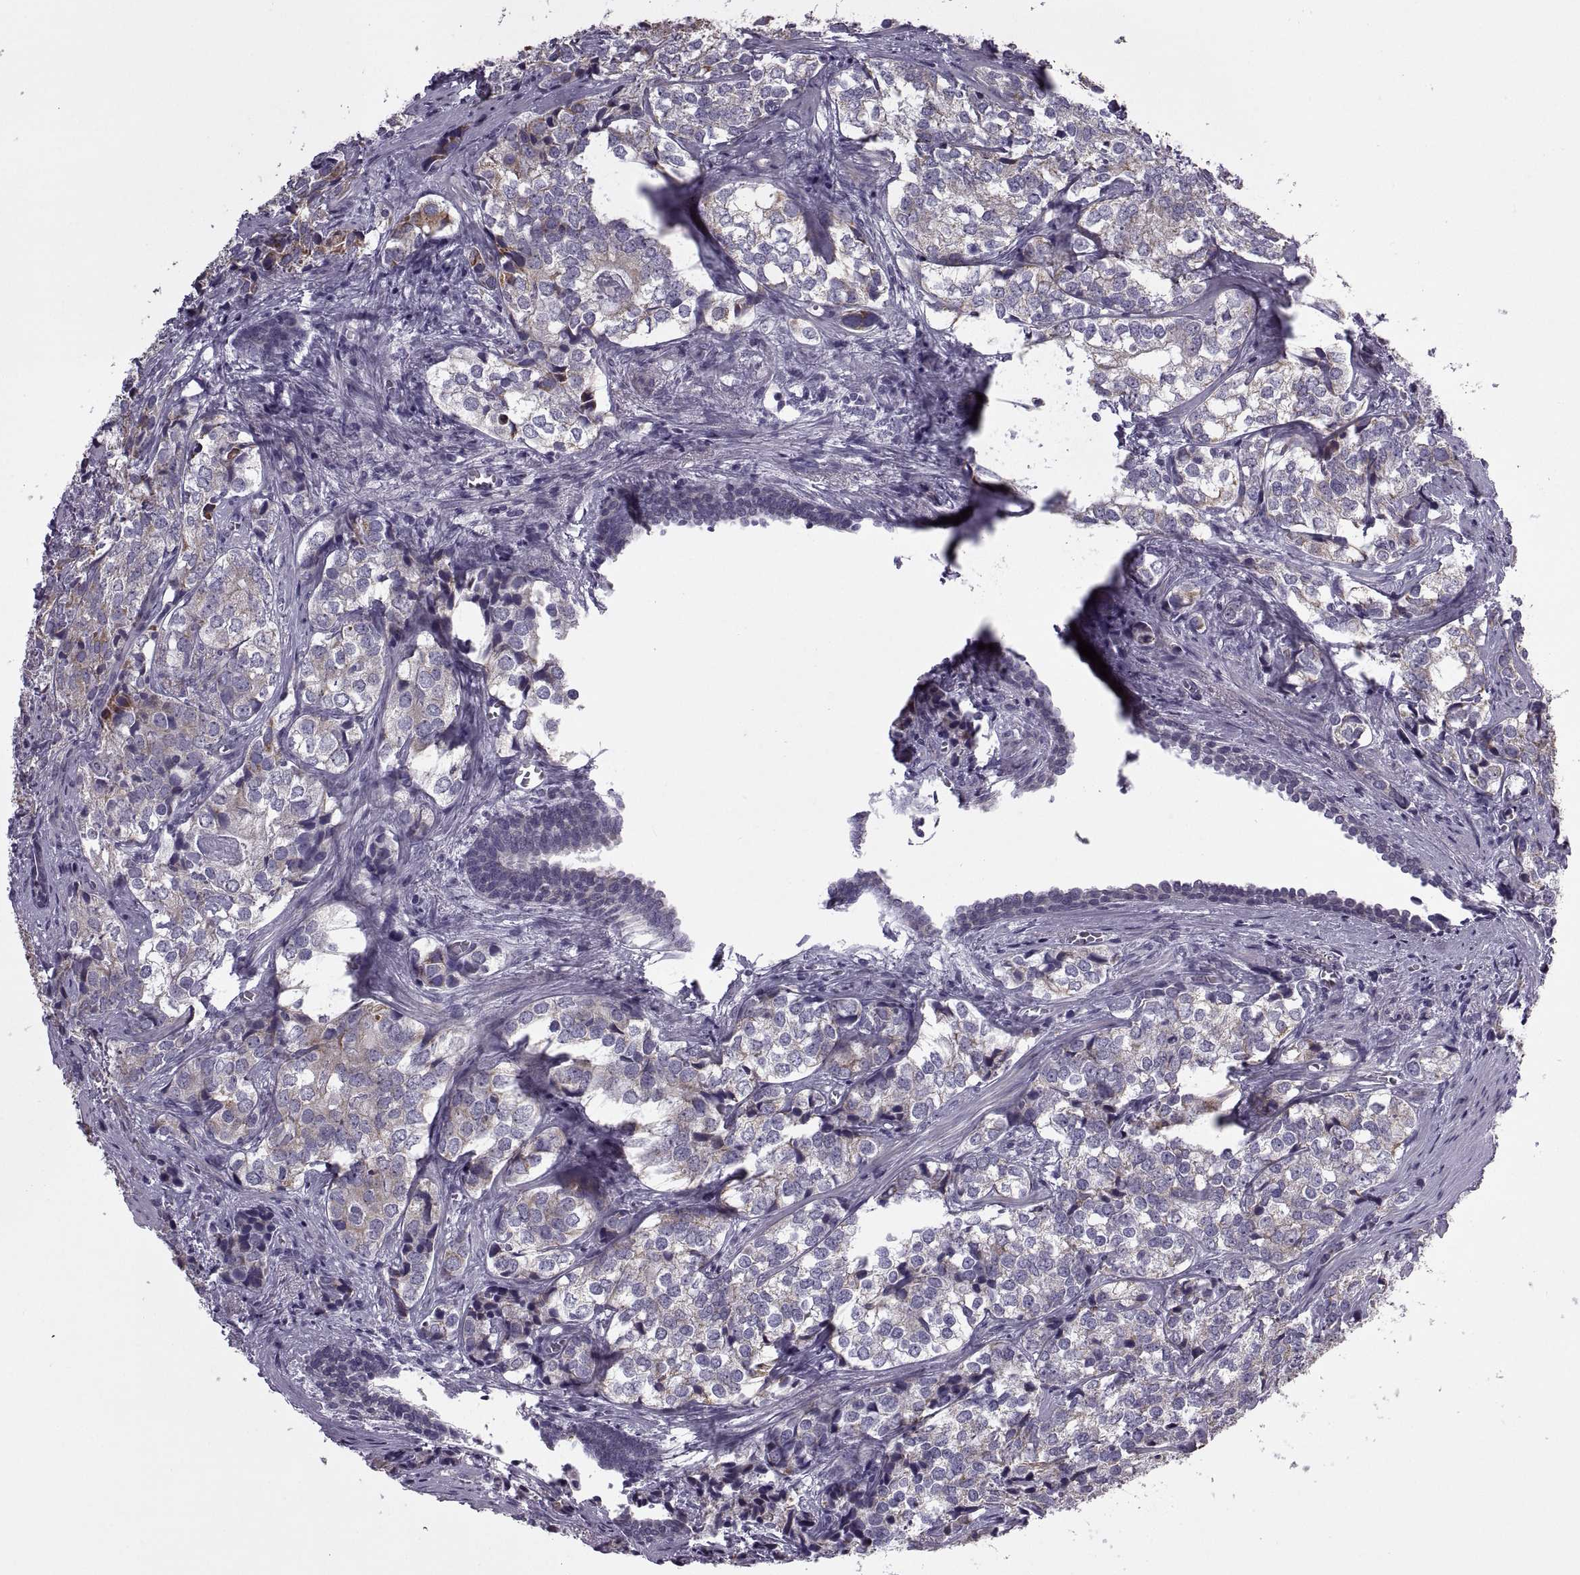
{"staining": {"intensity": "weak", "quantity": "25%-75%", "location": "cytoplasmic/membranous"}, "tissue": "prostate cancer", "cell_type": "Tumor cells", "image_type": "cancer", "snomed": [{"axis": "morphology", "description": "Adenocarcinoma, NOS"}, {"axis": "topography", "description": "Prostate and seminal vesicle, NOS"}], "caption": "Protein staining exhibits weak cytoplasmic/membranous positivity in about 25%-75% of tumor cells in adenocarcinoma (prostate).", "gene": "RIPK4", "patient": {"sex": "male", "age": 63}}